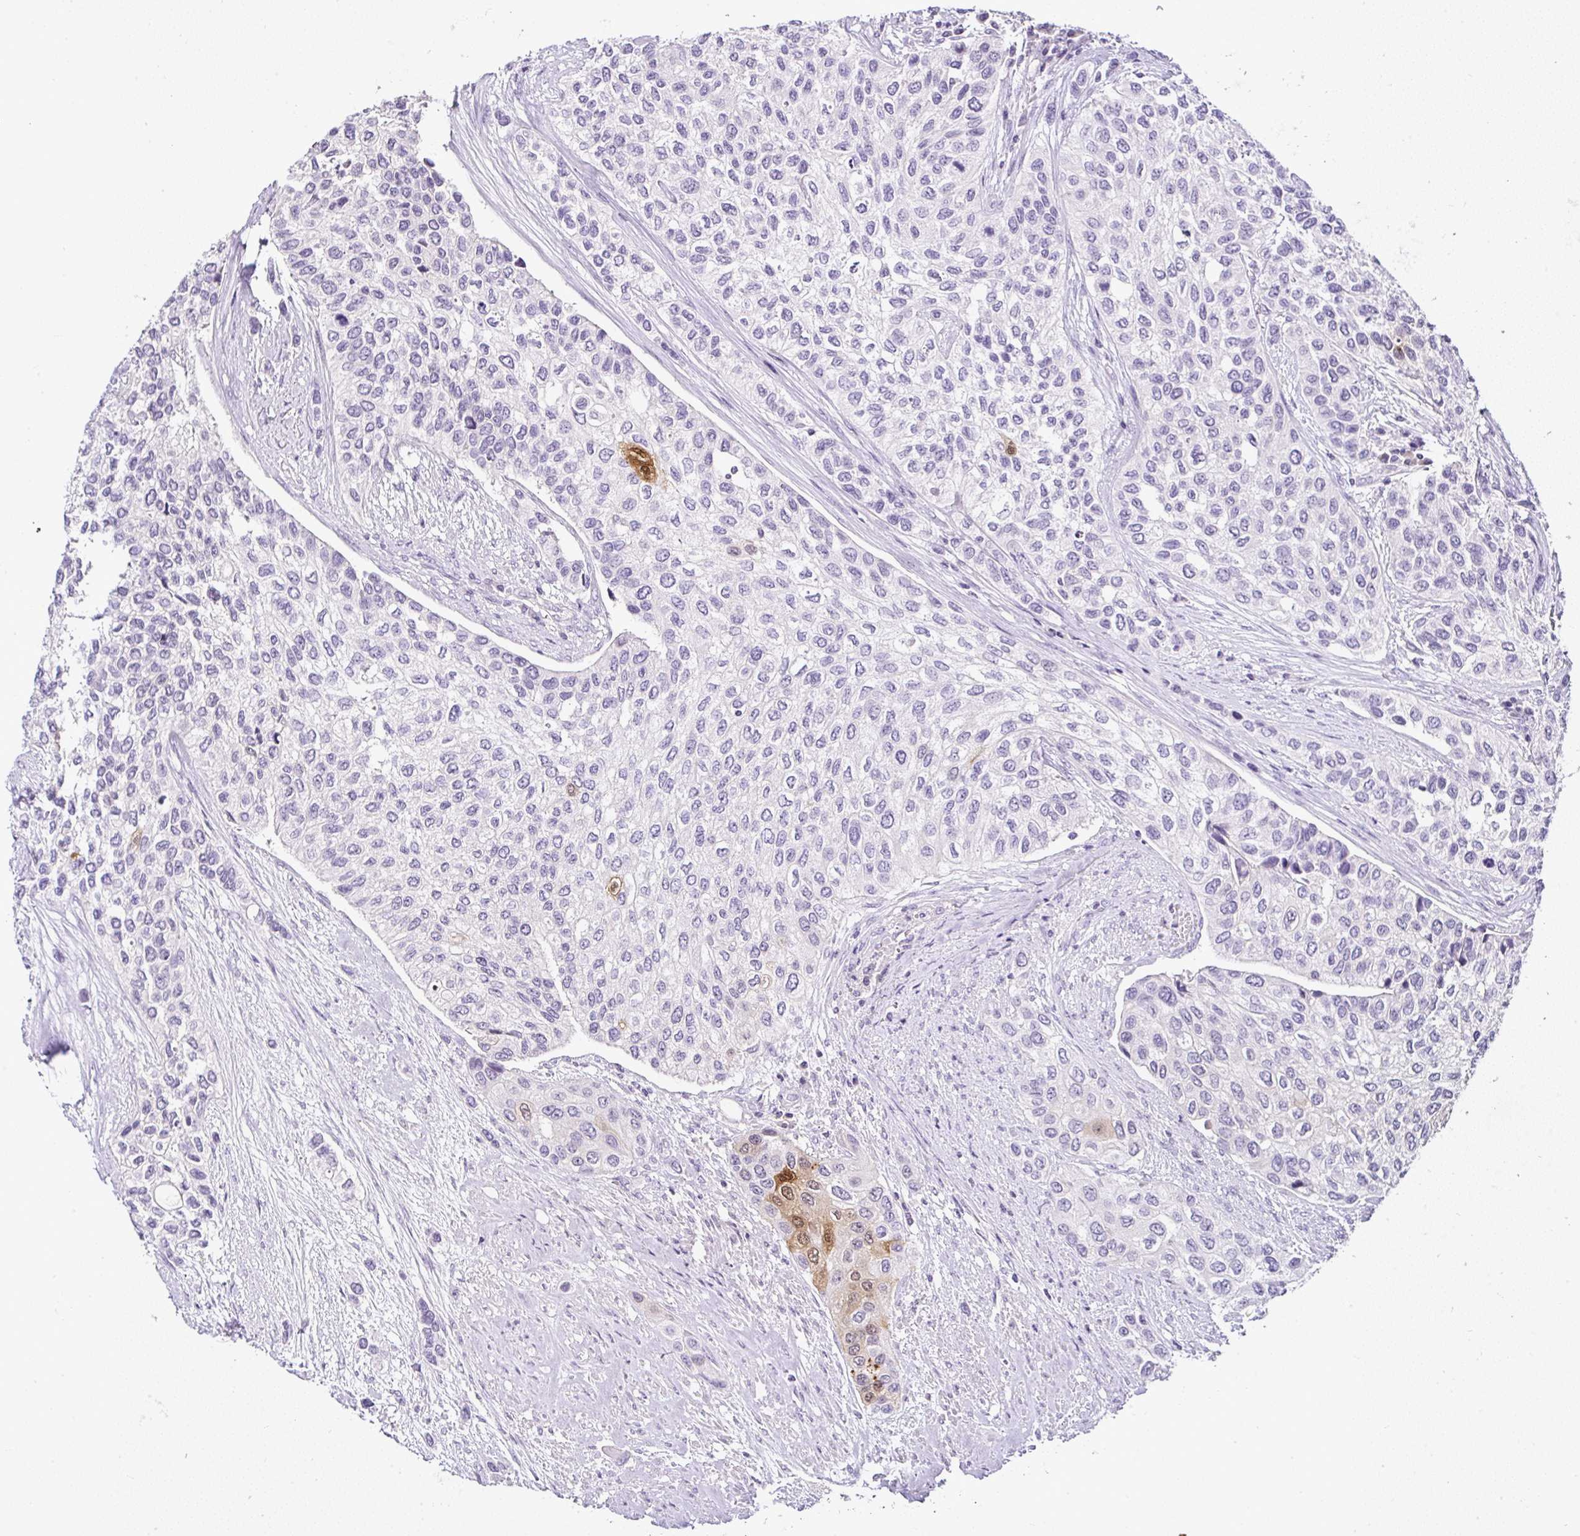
{"staining": {"intensity": "negative", "quantity": "none", "location": "none"}, "tissue": "urothelial cancer", "cell_type": "Tumor cells", "image_type": "cancer", "snomed": [{"axis": "morphology", "description": "Normal tissue, NOS"}, {"axis": "morphology", "description": "Urothelial carcinoma, High grade"}, {"axis": "topography", "description": "Vascular tissue"}, {"axis": "topography", "description": "Urinary bladder"}], "caption": "Immunohistochemical staining of human urothelial cancer shows no significant staining in tumor cells.", "gene": "SERPINB3", "patient": {"sex": "female", "age": 56}}